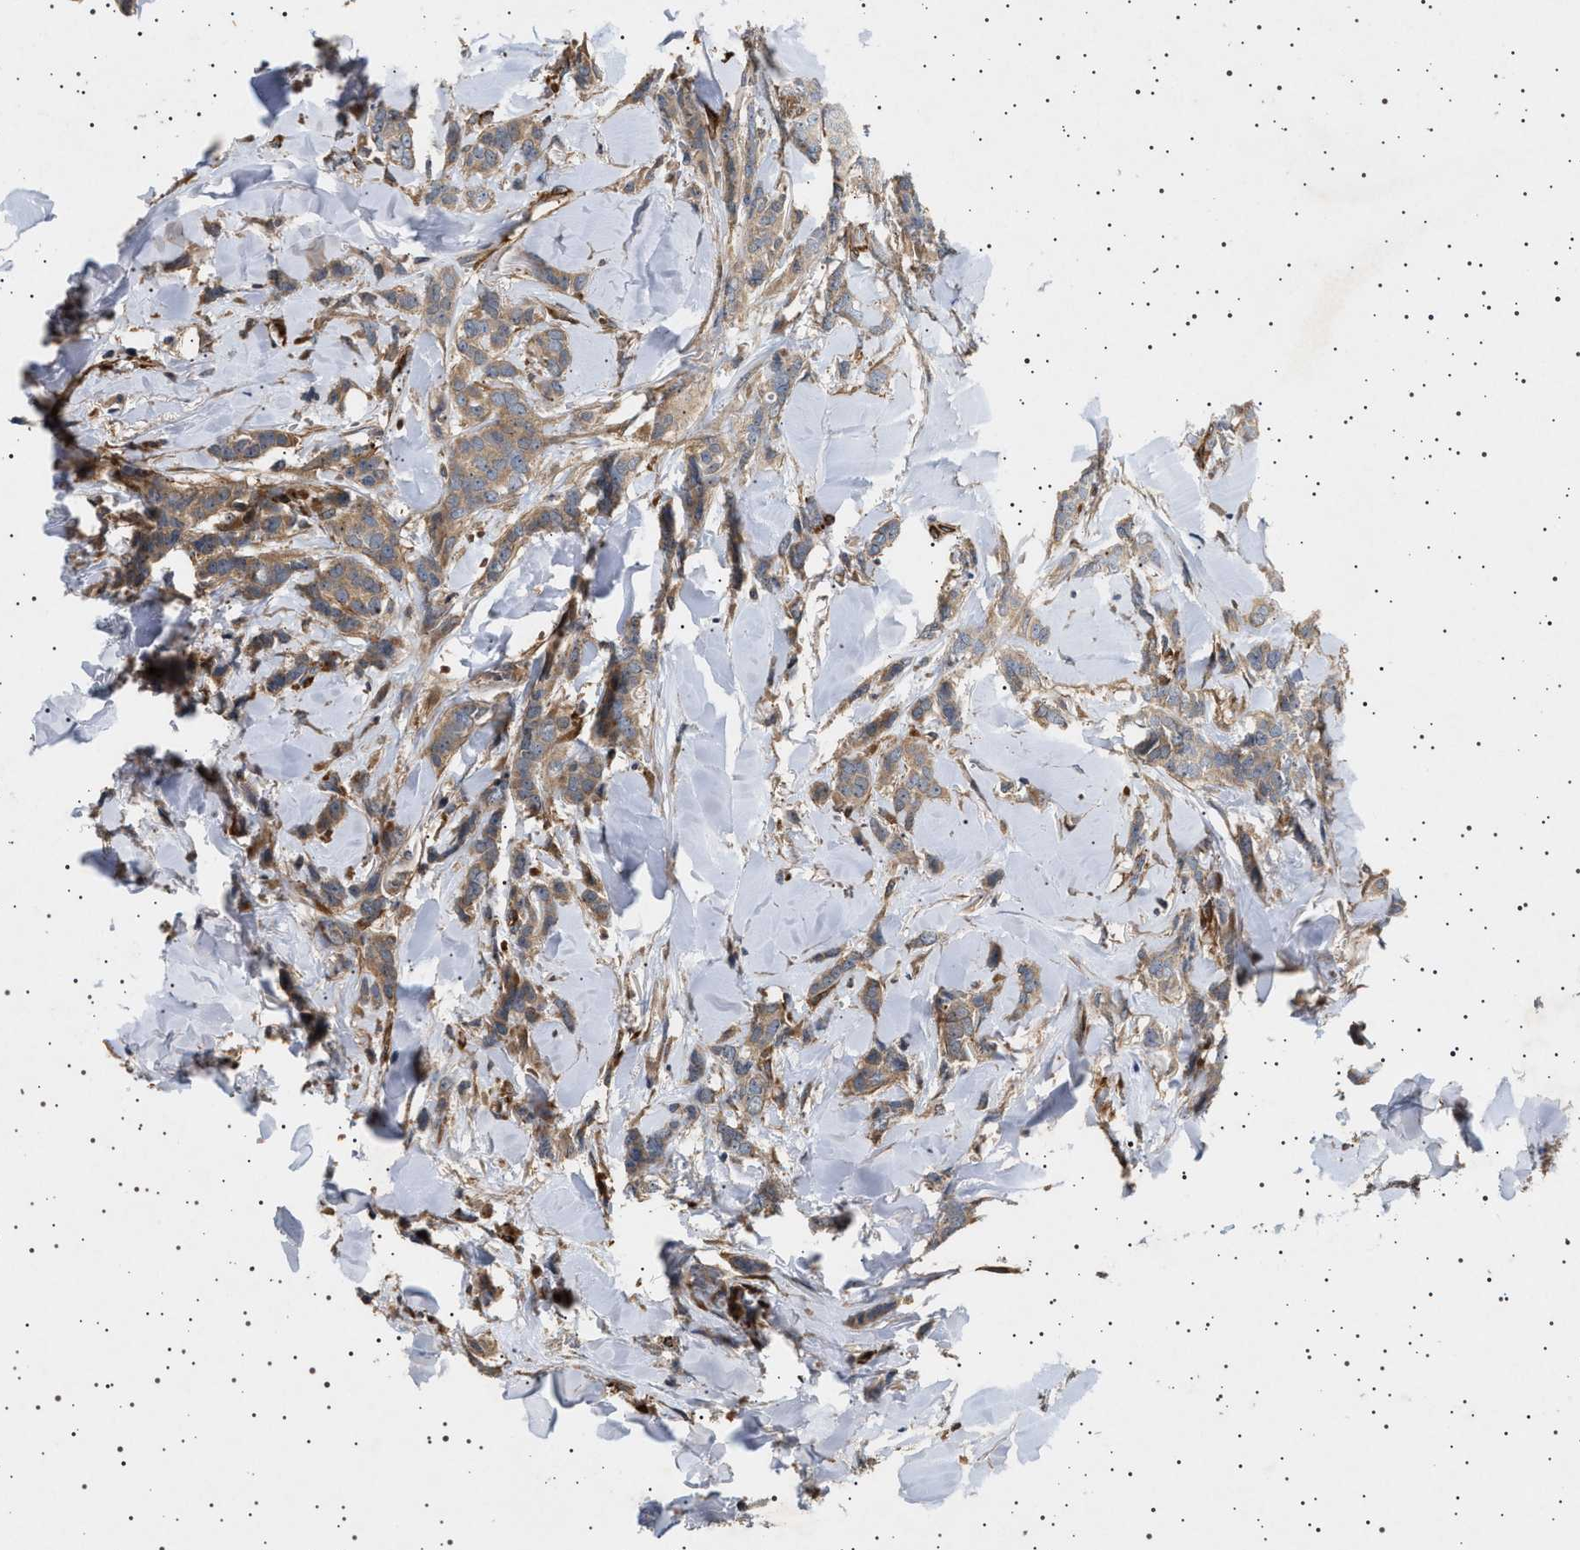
{"staining": {"intensity": "moderate", "quantity": ">75%", "location": "cytoplasmic/membranous"}, "tissue": "breast cancer", "cell_type": "Tumor cells", "image_type": "cancer", "snomed": [{"axis": "morphology", "description": "Lobular carcinoma"}, {"axis": "topography", "description": "Skin"}, {"axis": "topography", "description": "Breast"}], "caption": "The histopathology image reveals immunohistochemical staining of breast lobular carcinoma. There is moderate cytoplasmic/membranous expression is identified in approximately >75% of tumor cells. Nuclei are stained in blue.", "gene": "GUCY1B1", "patient": {"sex": "female", "age": 46}}